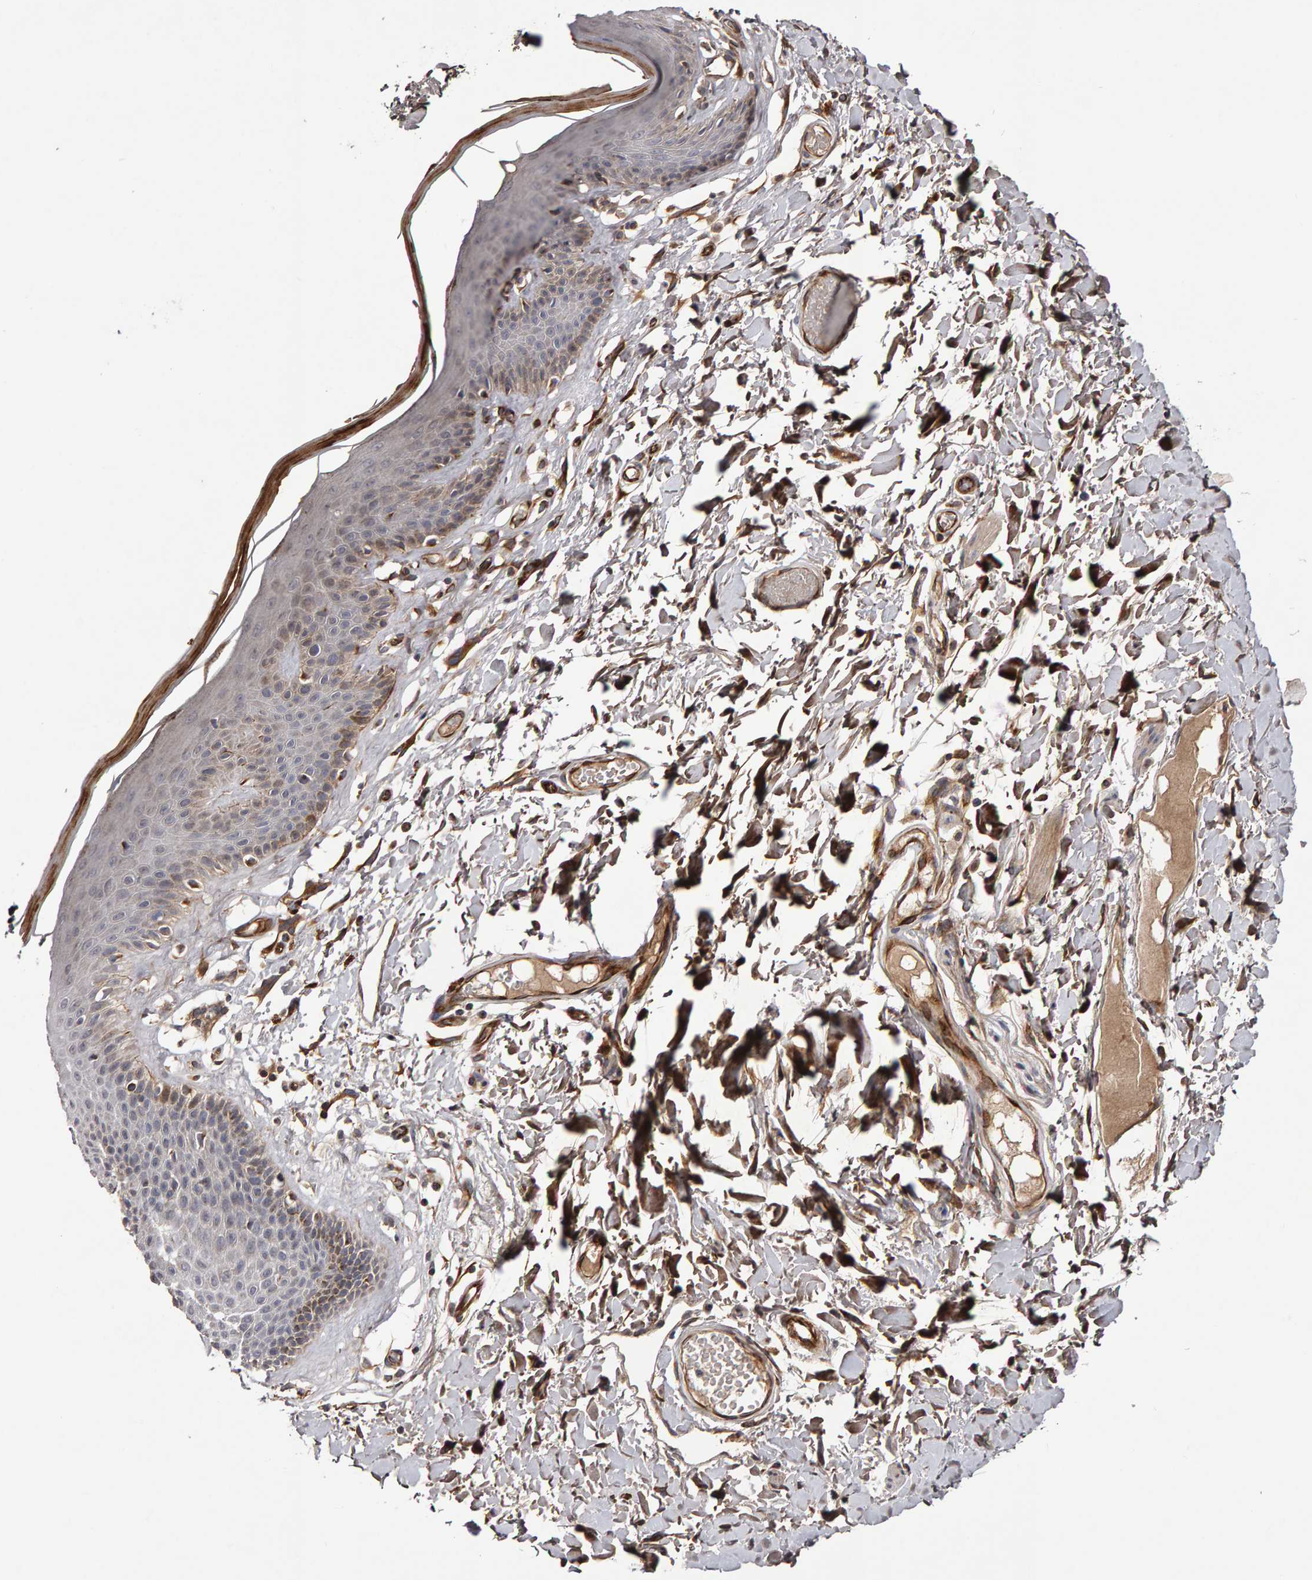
{"staining": {"intensity": "moderate", "quantity": "<25%", "location": "cytoplasmic/membranous"}, "tissue": "skin", "cell_type": "Epidermal cells", "image_type": "normal", "snomed": [{"axis": "morphology", "description": "Normal tissue, NOS"}, {"axis": "topography", "description": "Vulva"}], "caption": "This image reveals immunohistochemistry (IHC) staining of unremarkable human skin, with low moderate cytoplasmic/membranous expression in about <25% of epidermal cells.", "gene": "CANT1", "patient": {"sex": "female", "age": 73}}